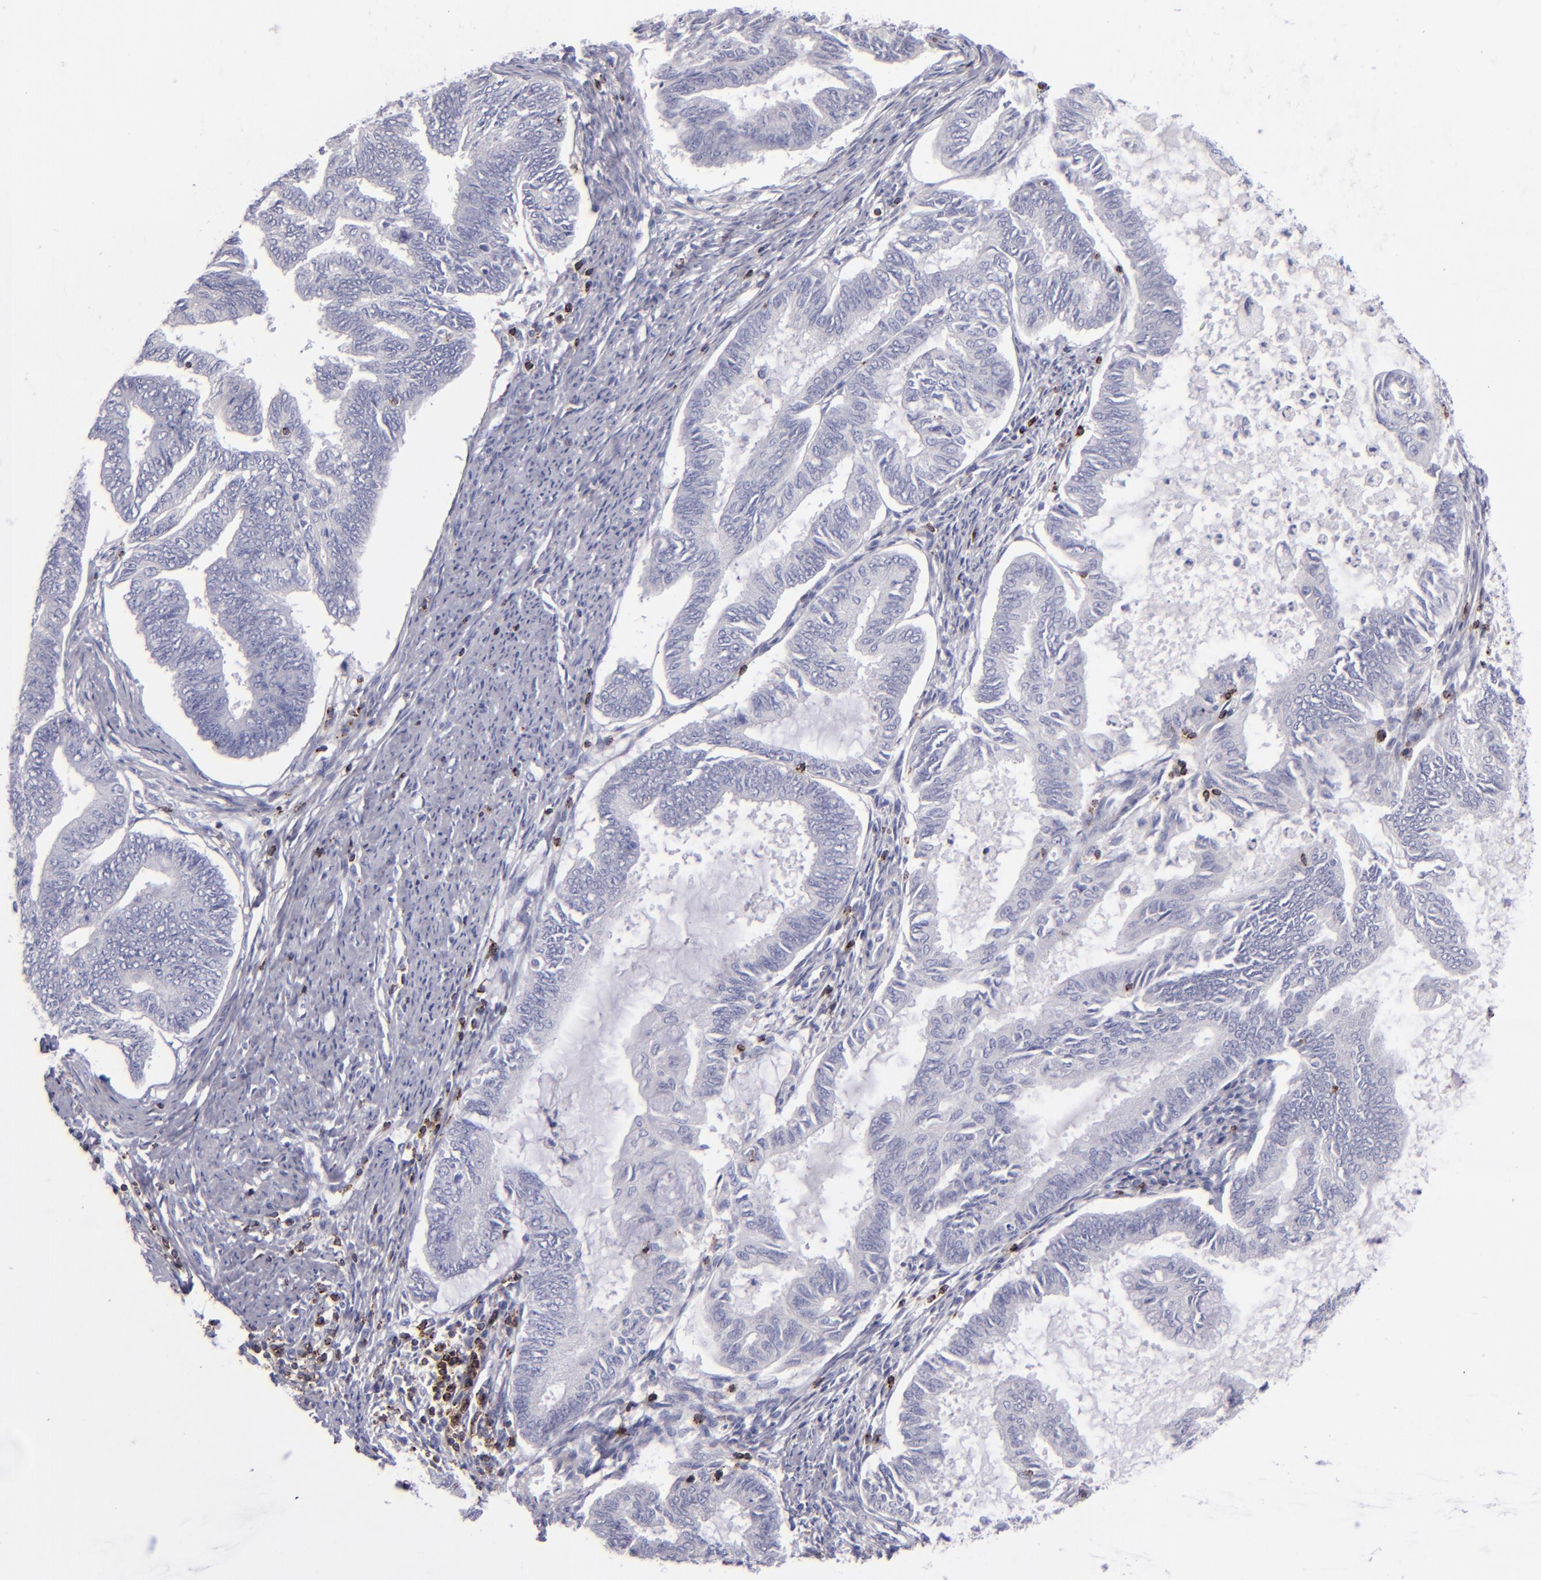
{"staining": {"intensity": "negative", "quantity": "none", "location": "none"}, "tissue": "endometrial cancer", "cell_type": "Tumor cells", "image_type": "cancer", "snomed": [{"axis": "morphology", "description": "Adenocarcinoma, NOS"}, {"axis": "topography", "description": "Endometrium"}], "caption": "DAB (3,3'-diaminobenzidine) immunohistochemical staining of human adenocarcinoma (endometrial) displays no significant staining in tumor cells. The staining is performed using DAB brown chromogen with nuclei counter-stained in using hematoxylin.", "gene": "CD2", "patient": {"sex": "female", "age": 86}}